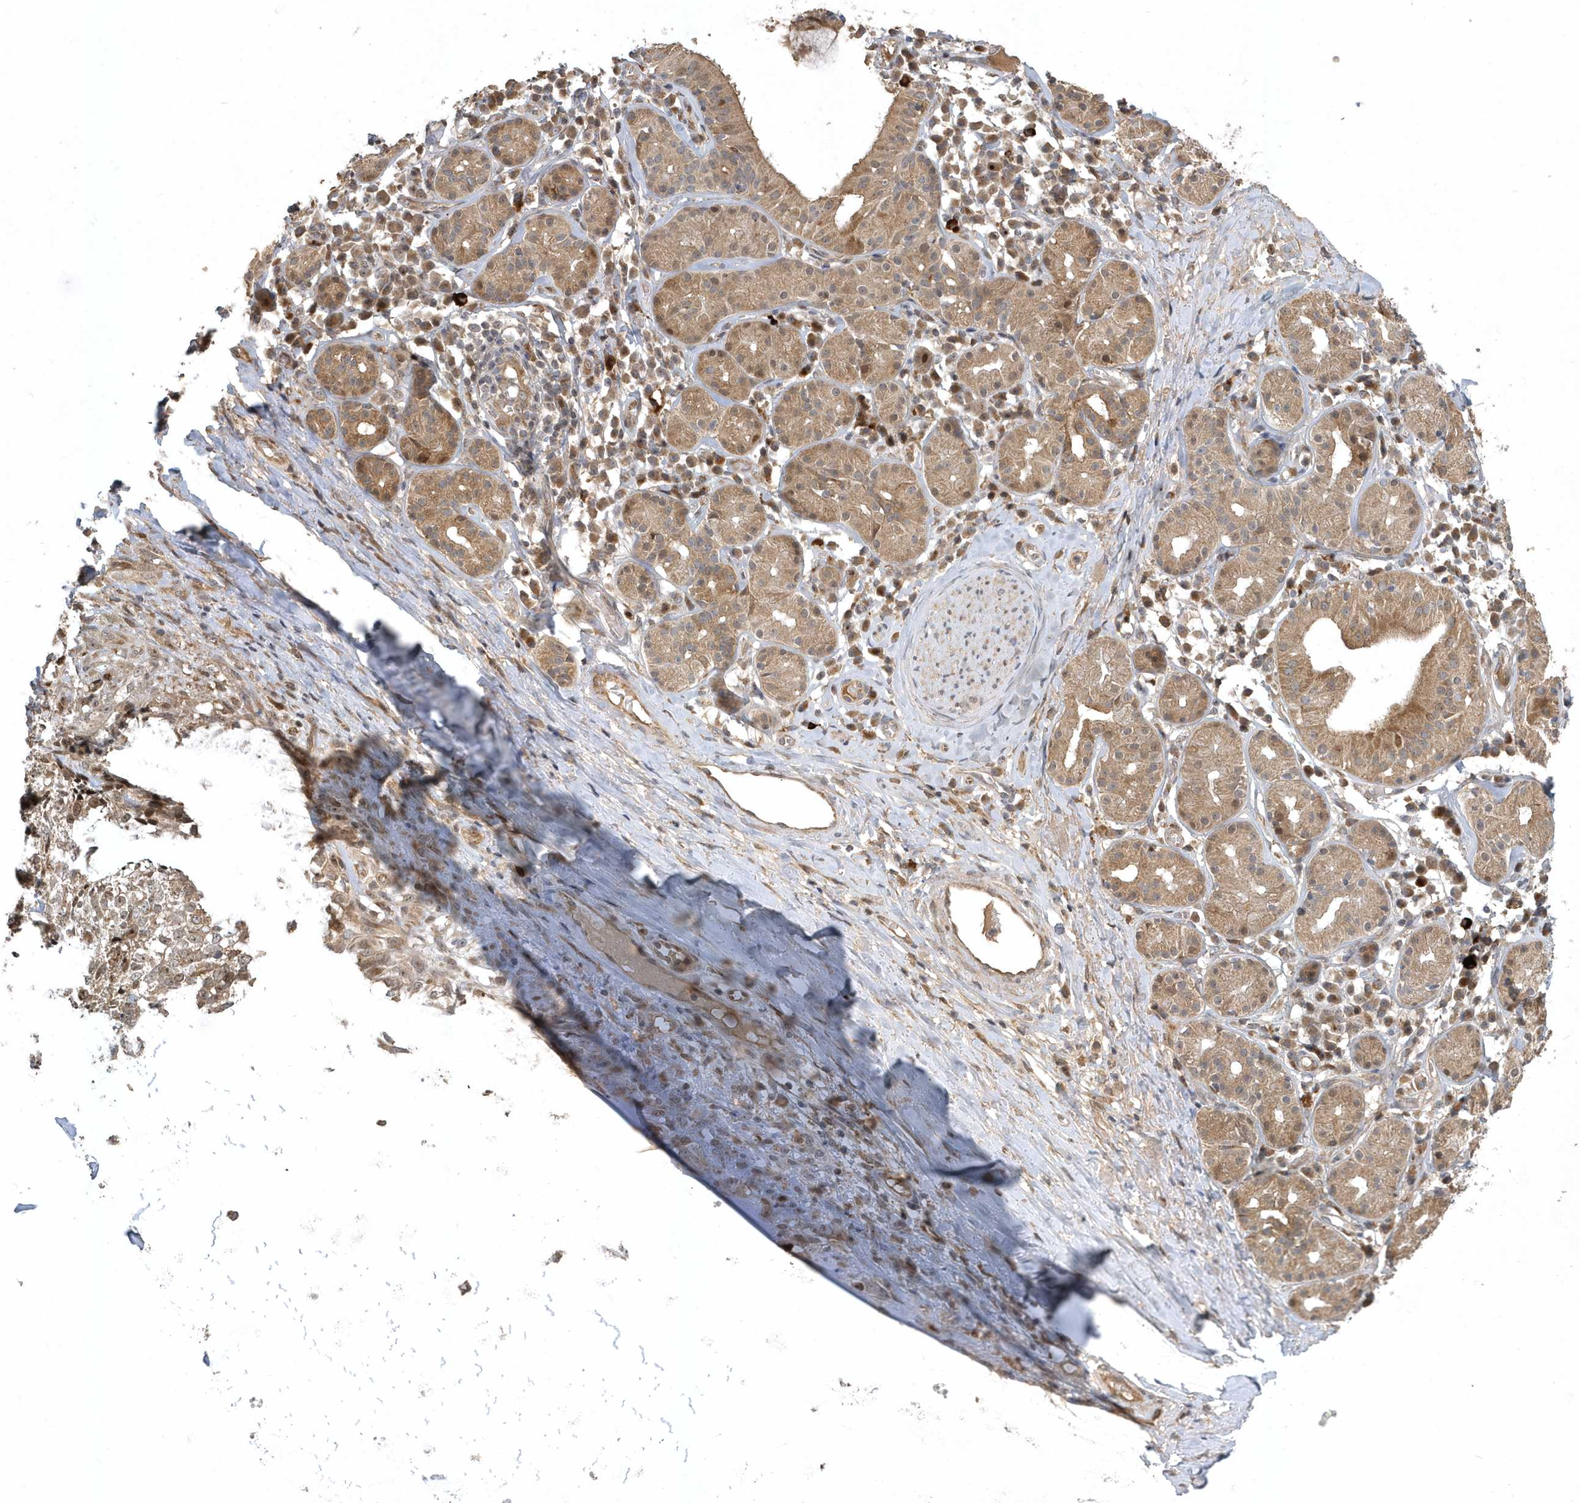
{"staining": {"intensity": "moderate", "quantity": ">75%", "location": "cytoplasmic/membranous"}, "tissue": "soft tissue", "cell_type": "Fibroblasts", "image_type": "normal", "snomed": [{"axis": "morphology", "description": "Normal tissue, NOS"}, {"axis": "morphology", "description": "Basal cell carcinoma"}, {"axis": "topography", "description": "Cartilage tissue"}, {"axis": "topography", "description": "Nasopharynx"}, {"axis": "topography", "description": "Oral tissue"}], "caption": "Protein expression analysis of normal human soft tissue reveals moderate cytoplasmic/membranous expression in approximately >75% of fibroblasts. (brown staining indicates protein expression, while blue staining denotes nuclei).", "gene": "TRAIP", "patient": {"sex": "female", "age": 77}}